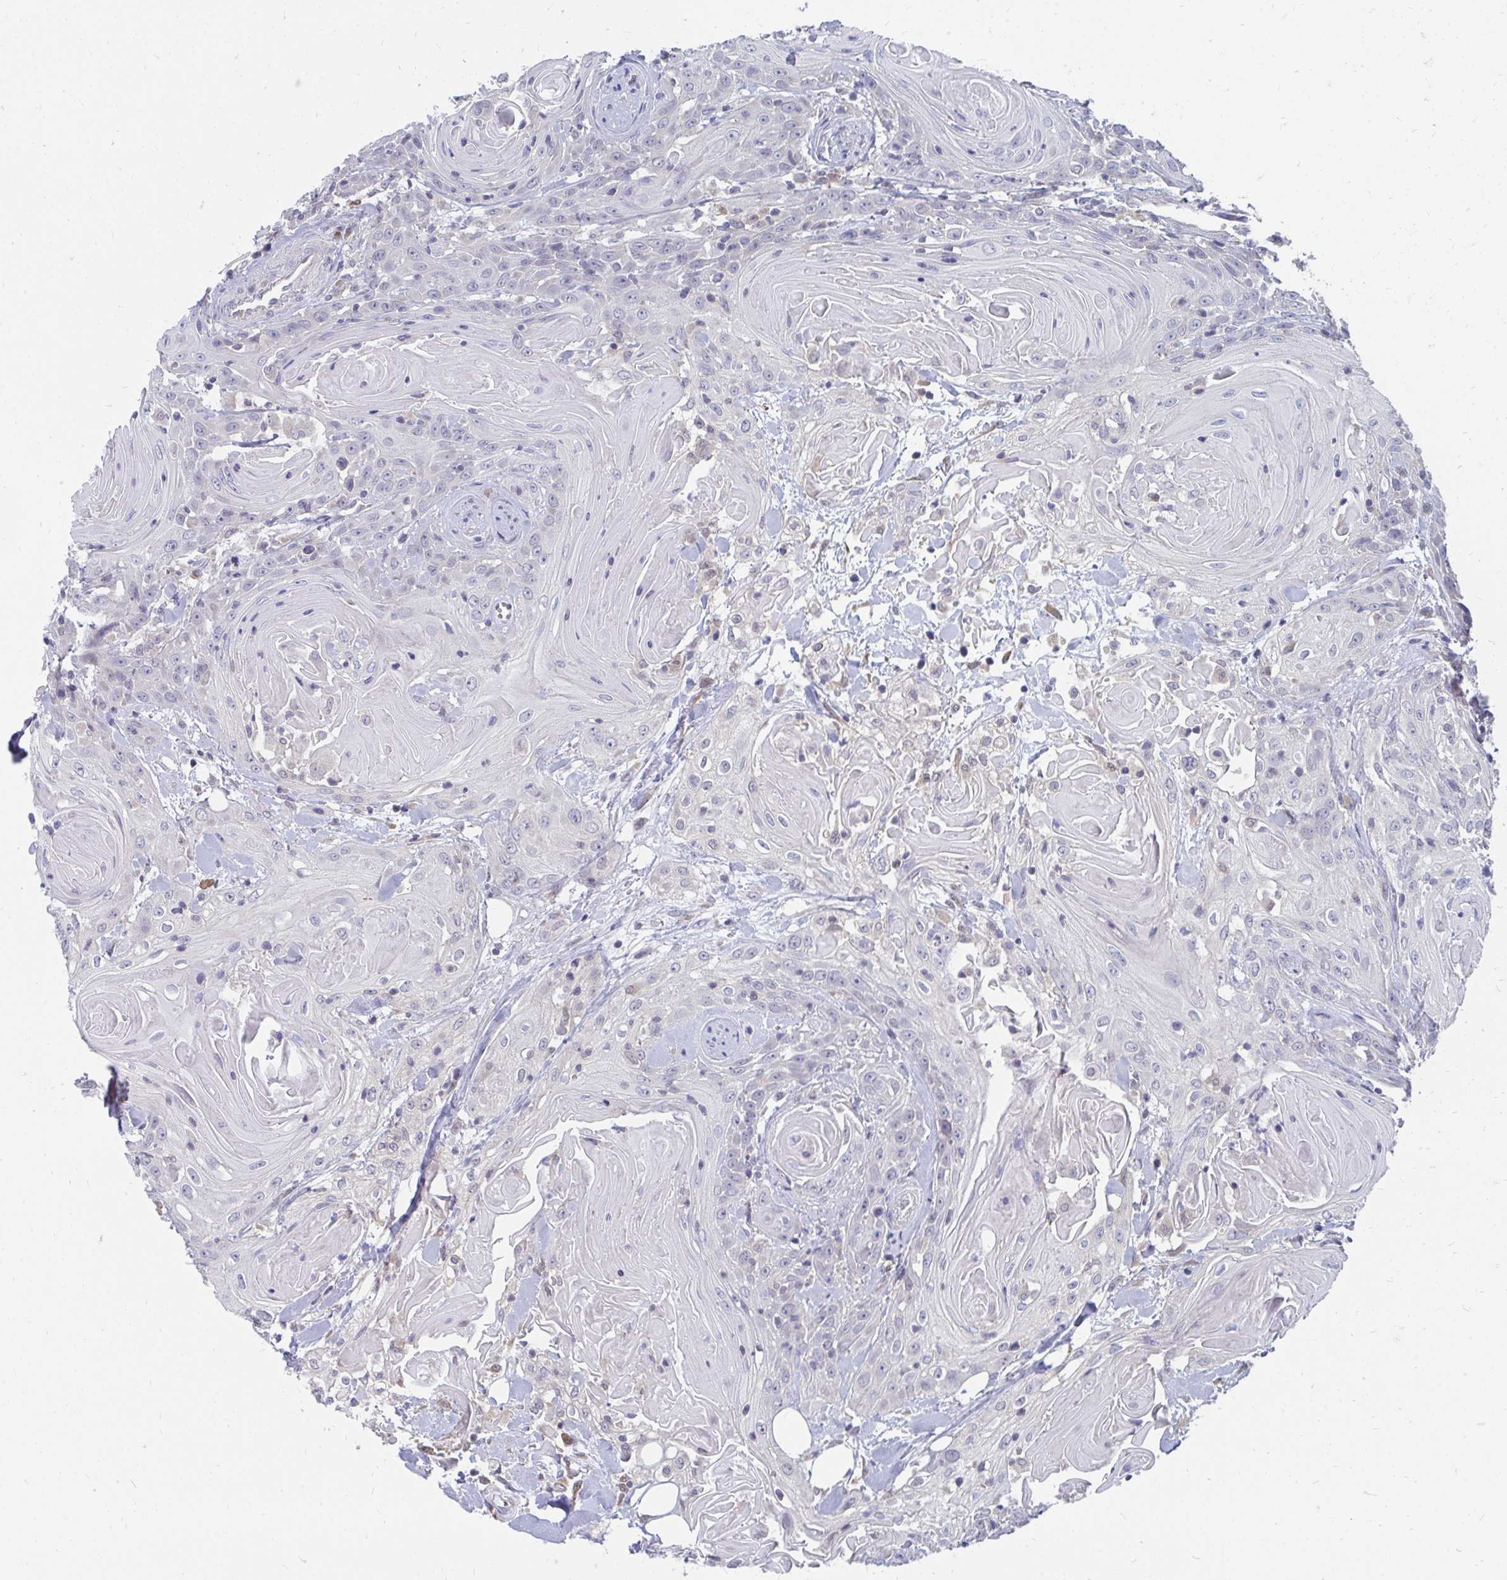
{"staining": {"intensity": "negative", "quantity": "none", "location": "none"}, "tissue": "head and neck cancer", "cell_type": "Tumor cells", "image_type": "cancer", "snomed": [{"axis": "morphology", "description": "Squamous cell carcinoma, NOS"}, {"axis": "topography", "description": "Head-Neck"}], "caption": "Head and neck cancer stained for a protein using IHC displays no expression tumor cells.", "gene": "PABIR3", "patient": {"sex": "female", "age": 84}}